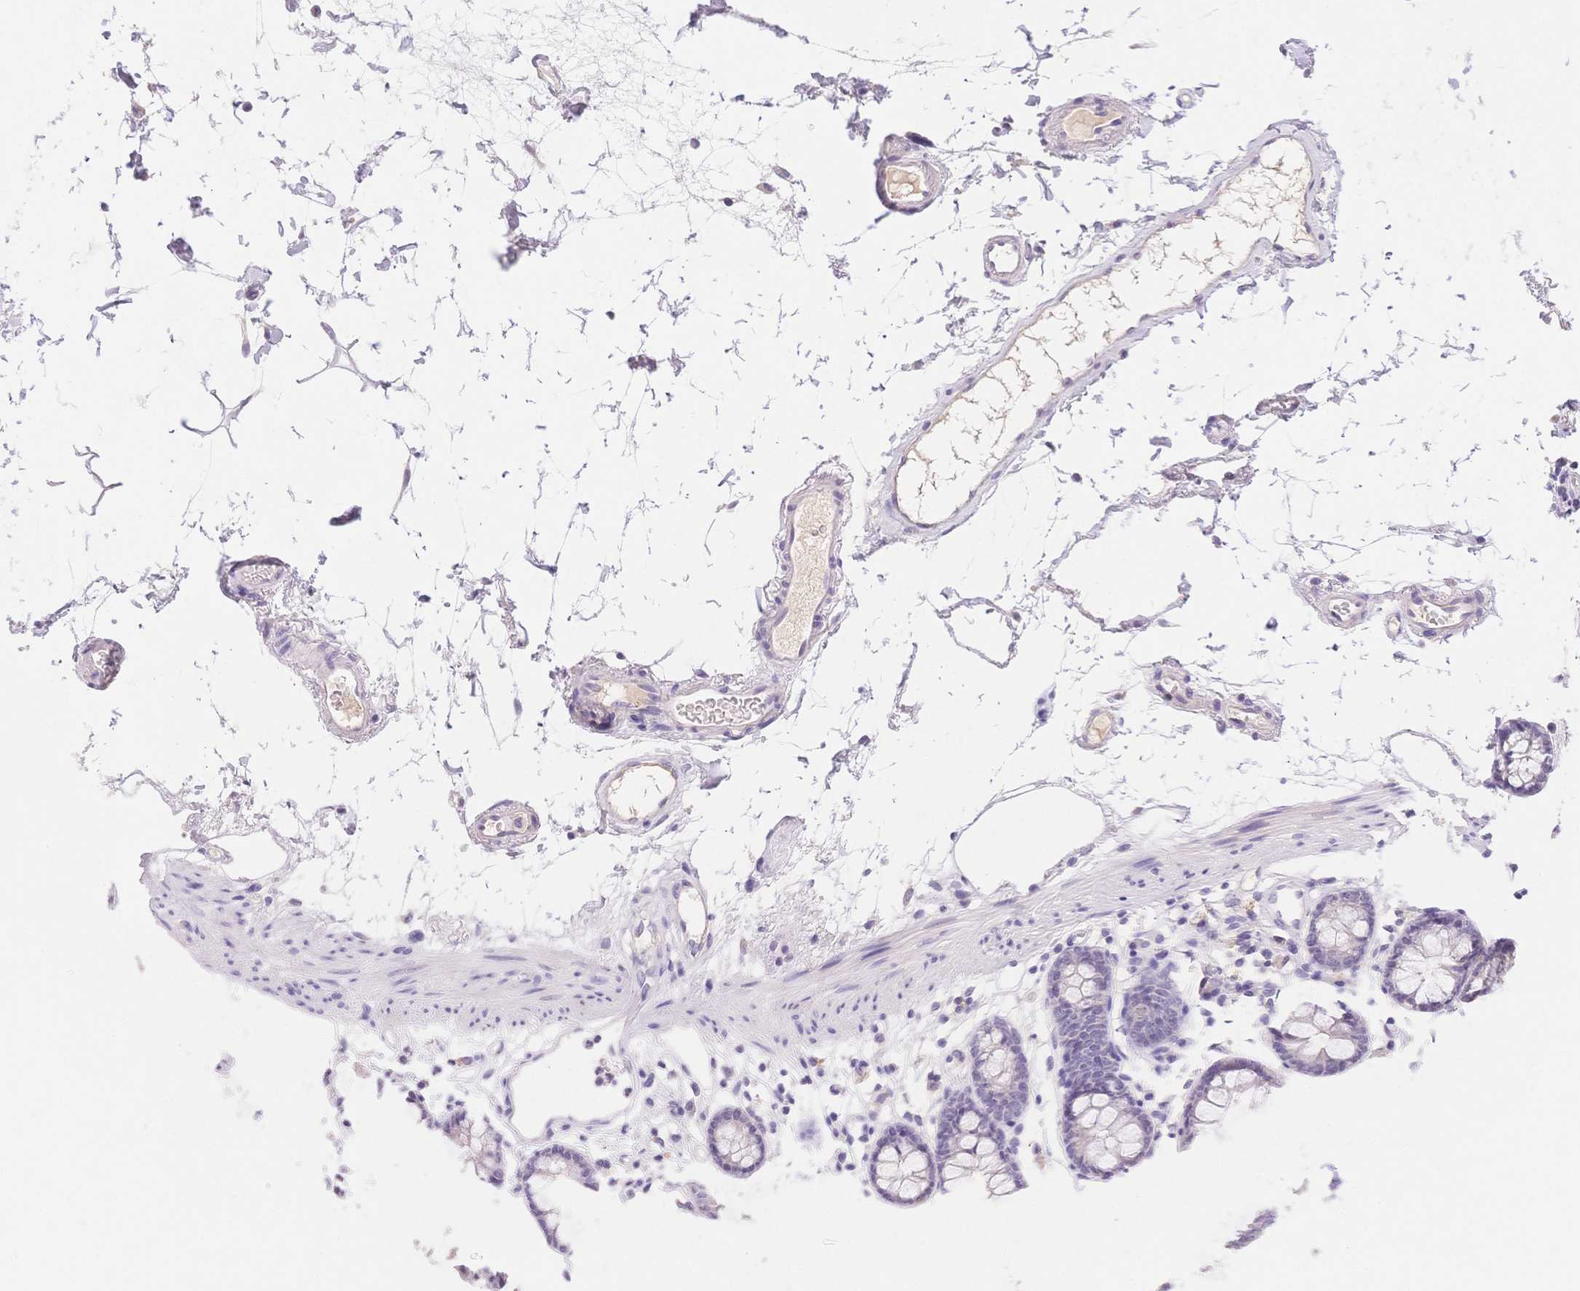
{"staining": {"intensity": "negative", "quantity": "none", "location": "none"}, "tissue": "colon", "cell_type": "Endothelial cells", "image_type": "normal", "snomed": [{"axis": "morphology", "description": "Normal tissue, NOS"}, {"axis": "topography", "description": "Colon"}], "caption": "Immunohistochemical staining of benign colon shows no significant expression in endothelial cells. The staining is performed using DAB (3,3'-diaminobenzidine) brown chromogen with nuclei counter-stained in using hematoxylin.", "gene": "MYOM1", "patient": {"sex": "female", "age": 84}}